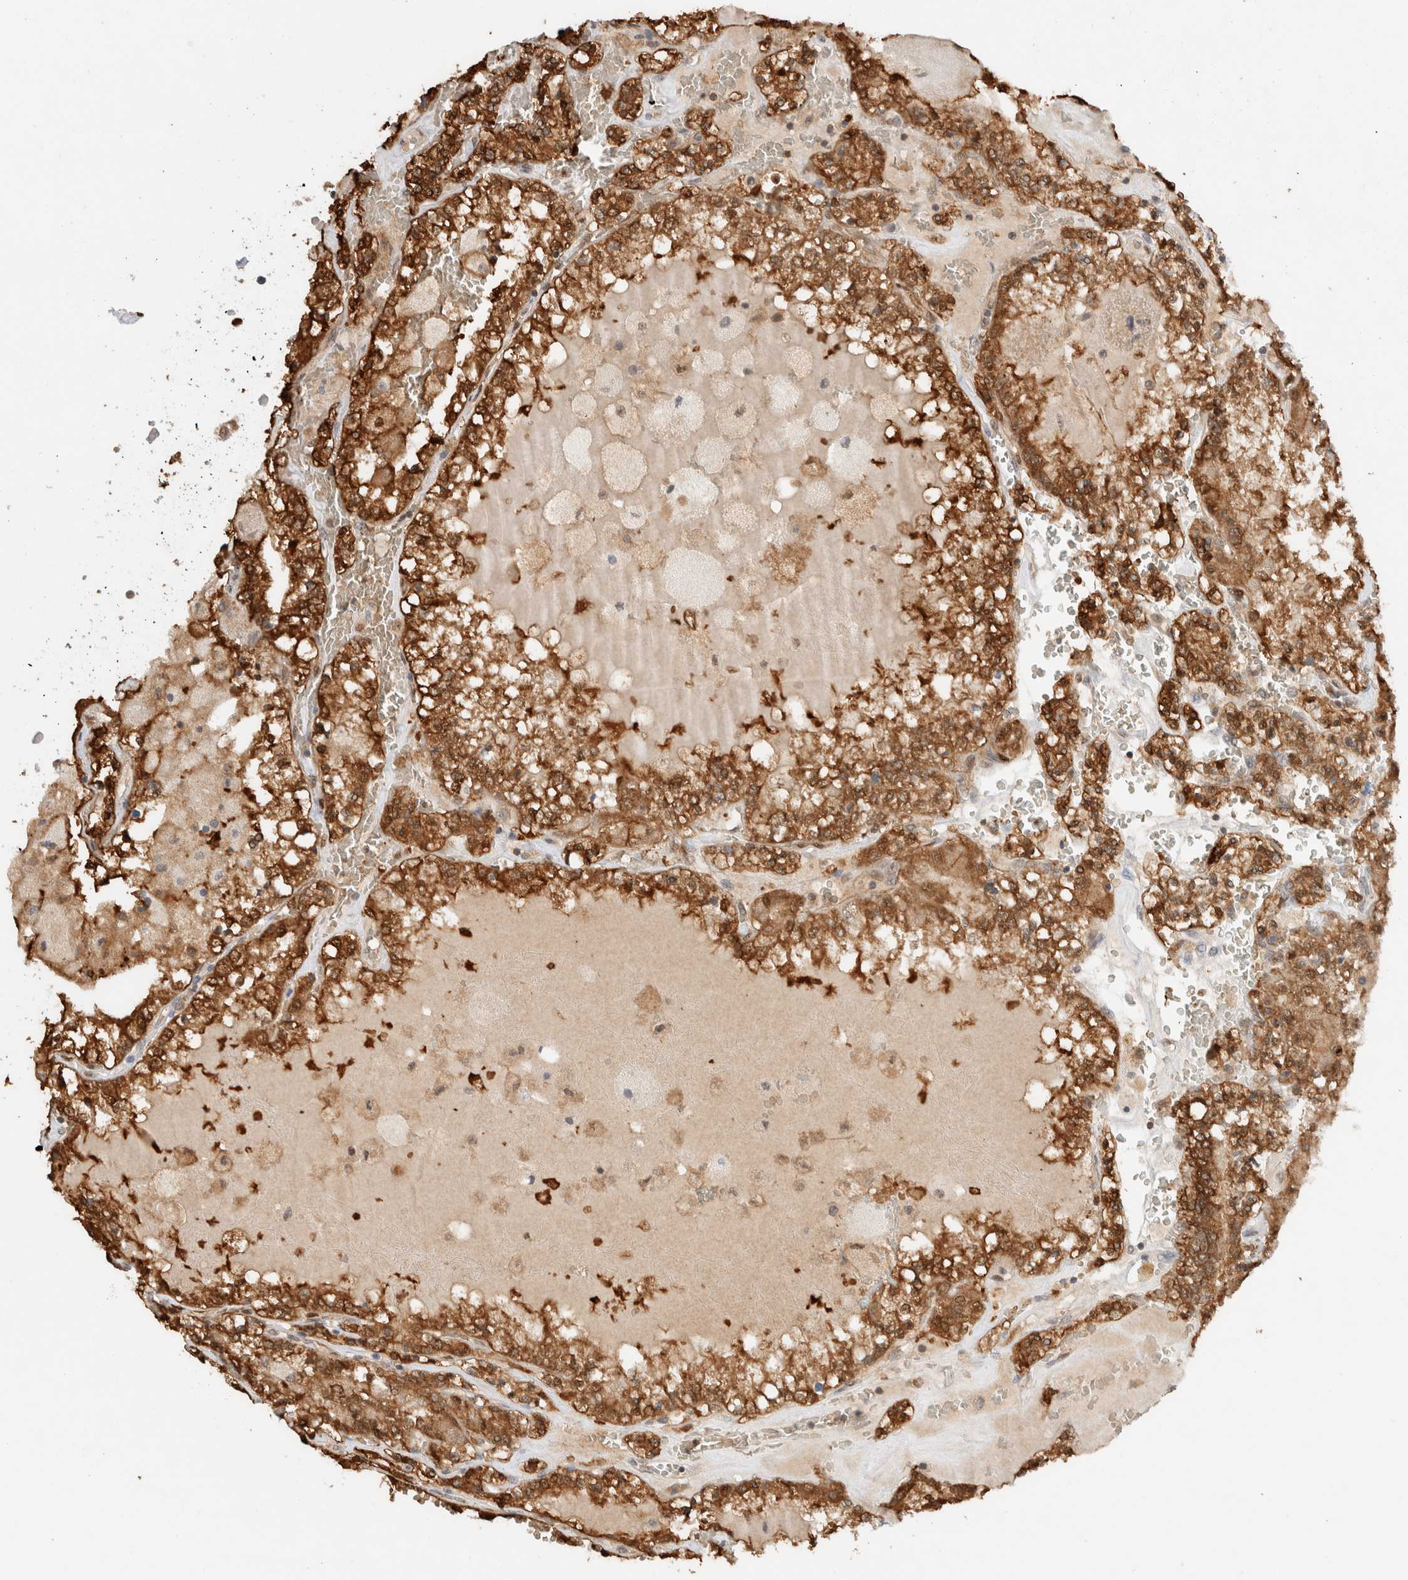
{"staining": {"intensity": "strong", "quantity": ">75%", "location": "cytoplasmic/membranous,nuclear"}, "tissue": "renal cancer", "cell_type": "Tumor cells", "image_type": "cancer", "snomed": [{"axis": "morphology", "description": "Adenocarcinoma, NOS"}, {"axis": "topography", "description": "Kidney"}], "caption": "Immunohistochemical staining of renal cancer (adenocarcinoma) demonstrates high levels of strong cytoplasmic/membranous and nuclear protein expression in about >75% of tumor cells.", "gene": "CA13", "patient": {"sex": "female", "age": 56}}